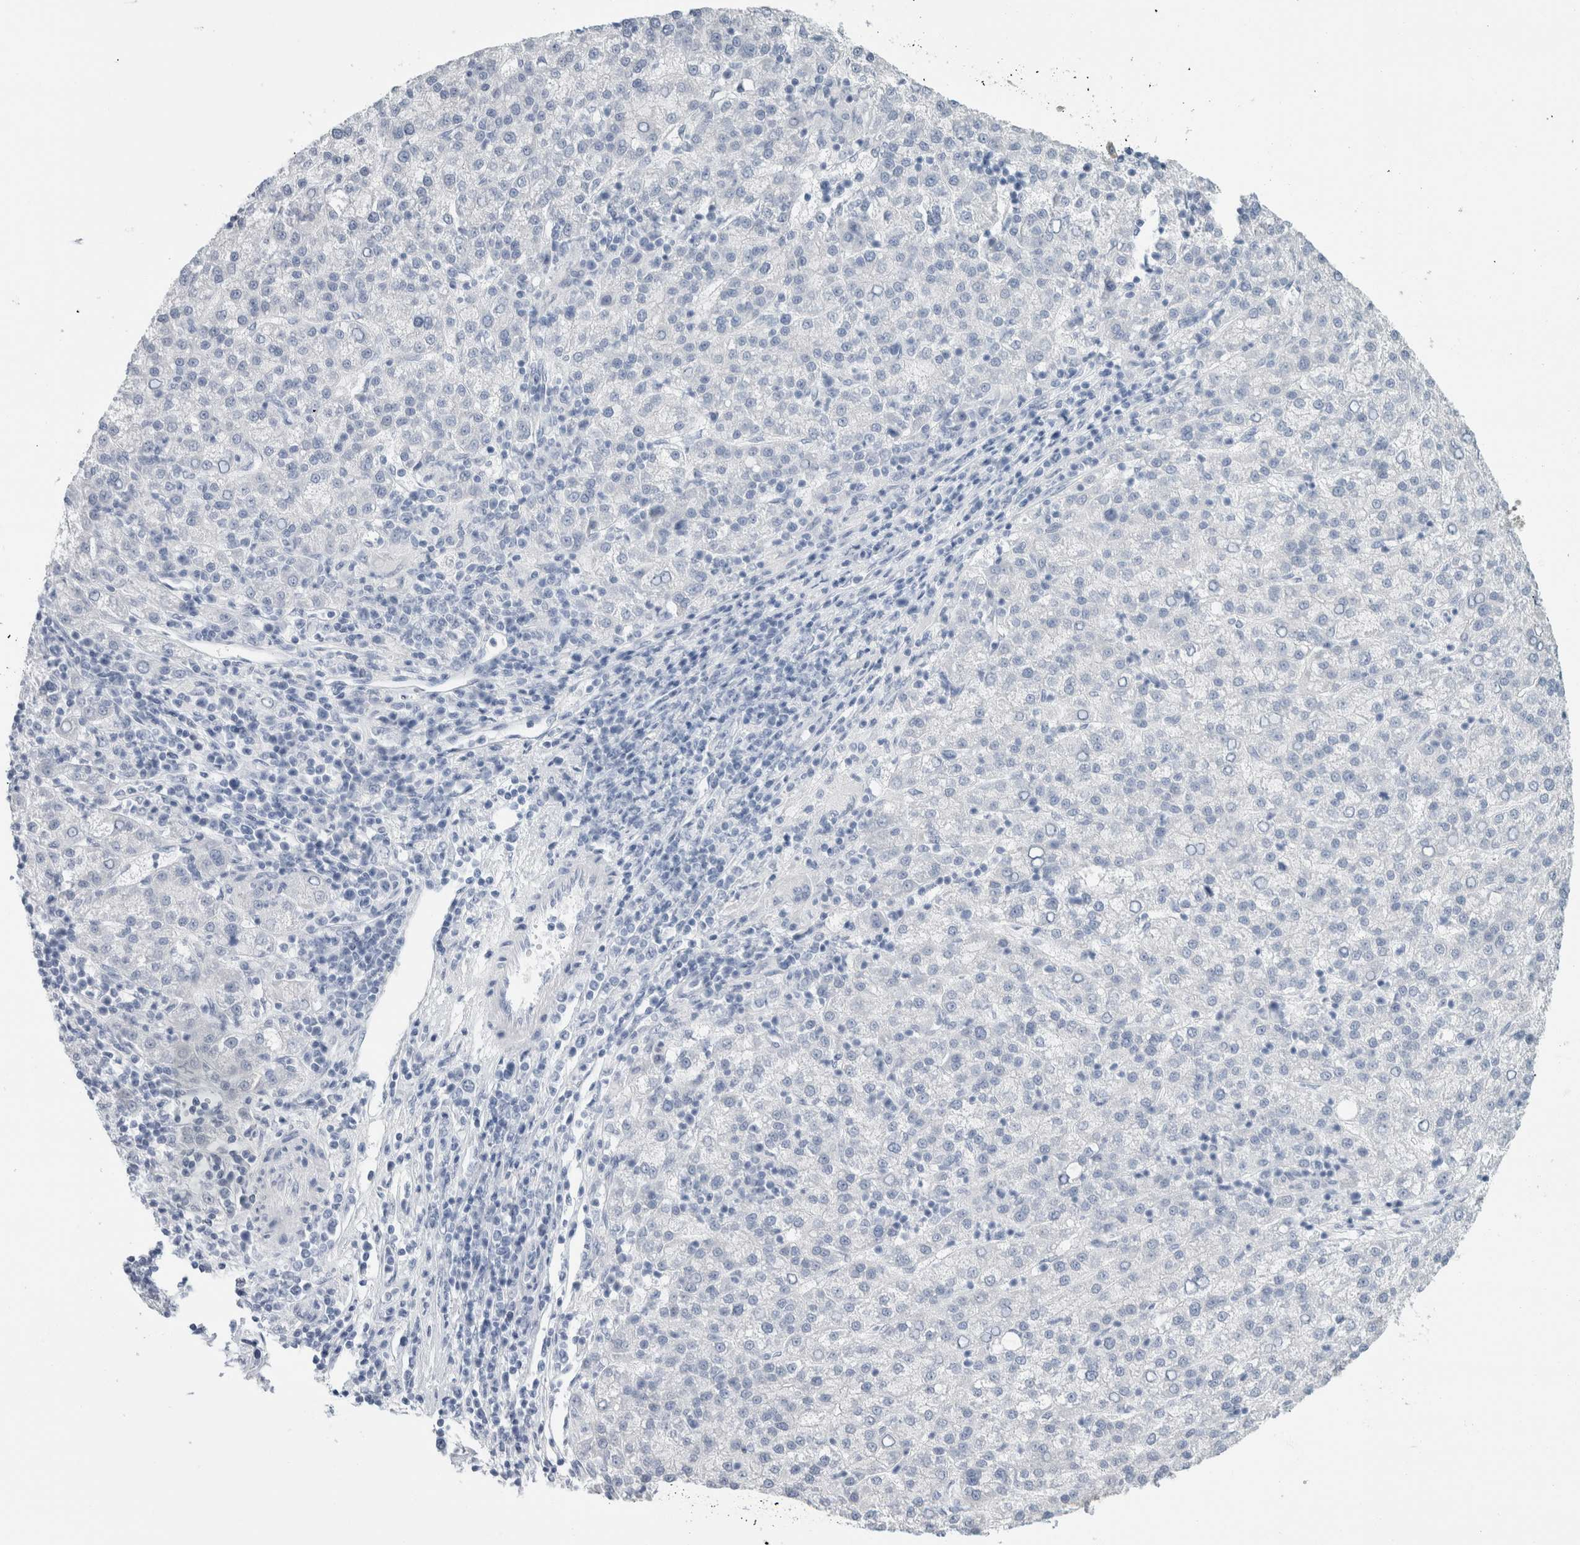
{"staining": {"intensity": "negative", "quantity": "none", "location": "none"}, "tissue": "liver cancer", "cell_type": "Tumor cells", "image_type": "cancer", "snomed": [{"axis": "morphology", "description": "Carcinoma, Hepatocellular, NOS"}, {"axis": "topography", "description": "Liver"}], "caption": "High magnification brightfield microscopy of hepatocellular carcinoma (liver) stained with DAB (brown) and counterstained with hematoxylin (blue): tumor cells show no significant staining. (DAB (3,3'-diaminobenzidine) IHC with hematoxylin counter stain).", "gene": "RPH3AL", "patient": {"sex": "female", "age": 58}}